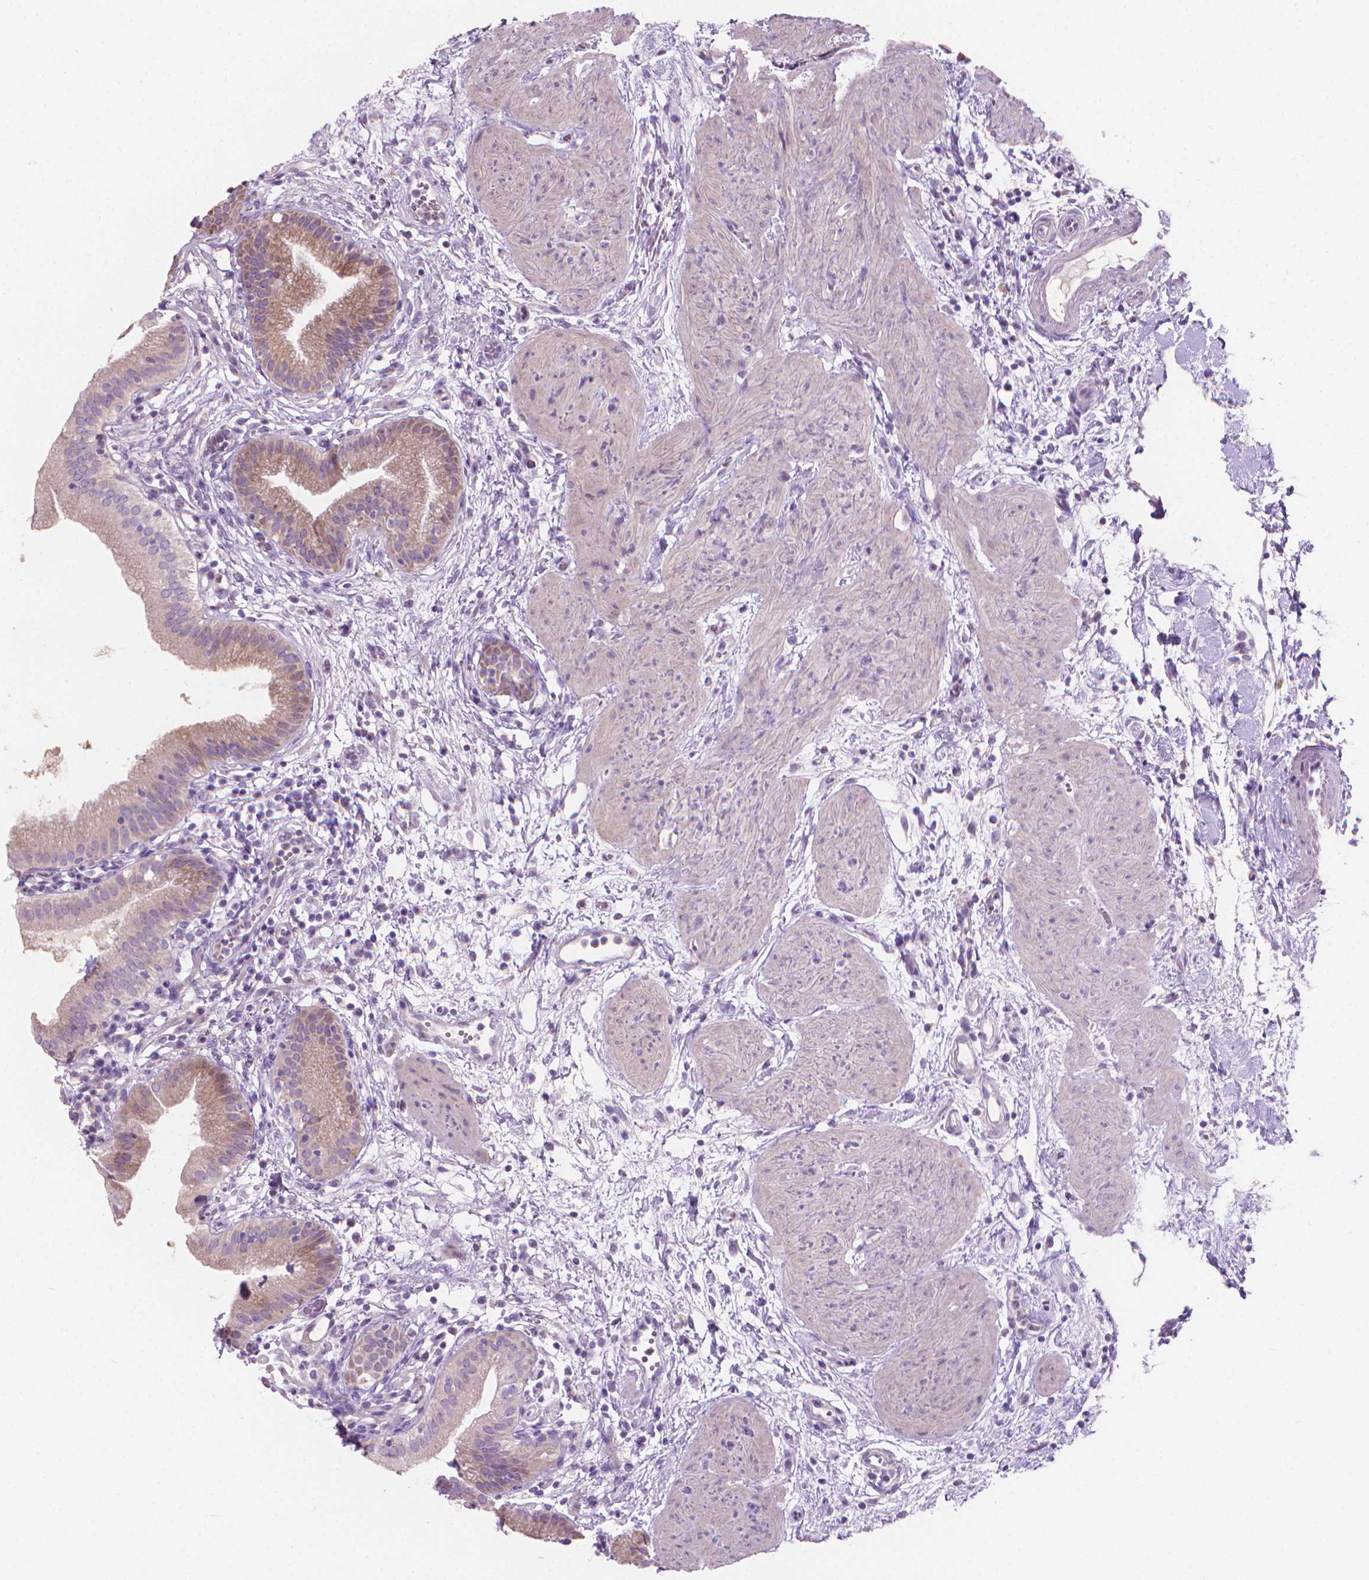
{"staining": {"intensity": "weak", "quantity": "<25%", "location": "cytoplasmic/membranous"}, "tissue": "gallbladder", "cell_type": "Glandular cells", "image_type": "normal", "snomed": [{"axis": "morphology", "description": "Normal tissue, NOS"}, {"axis": "topography", "description": "Gallbladder"}], "caption": "A micrograph of human gallbladder is negative for staining in glandular cells.", "gene": "CABCOCO1", "patient": {"sex": "female", "age": 65}}